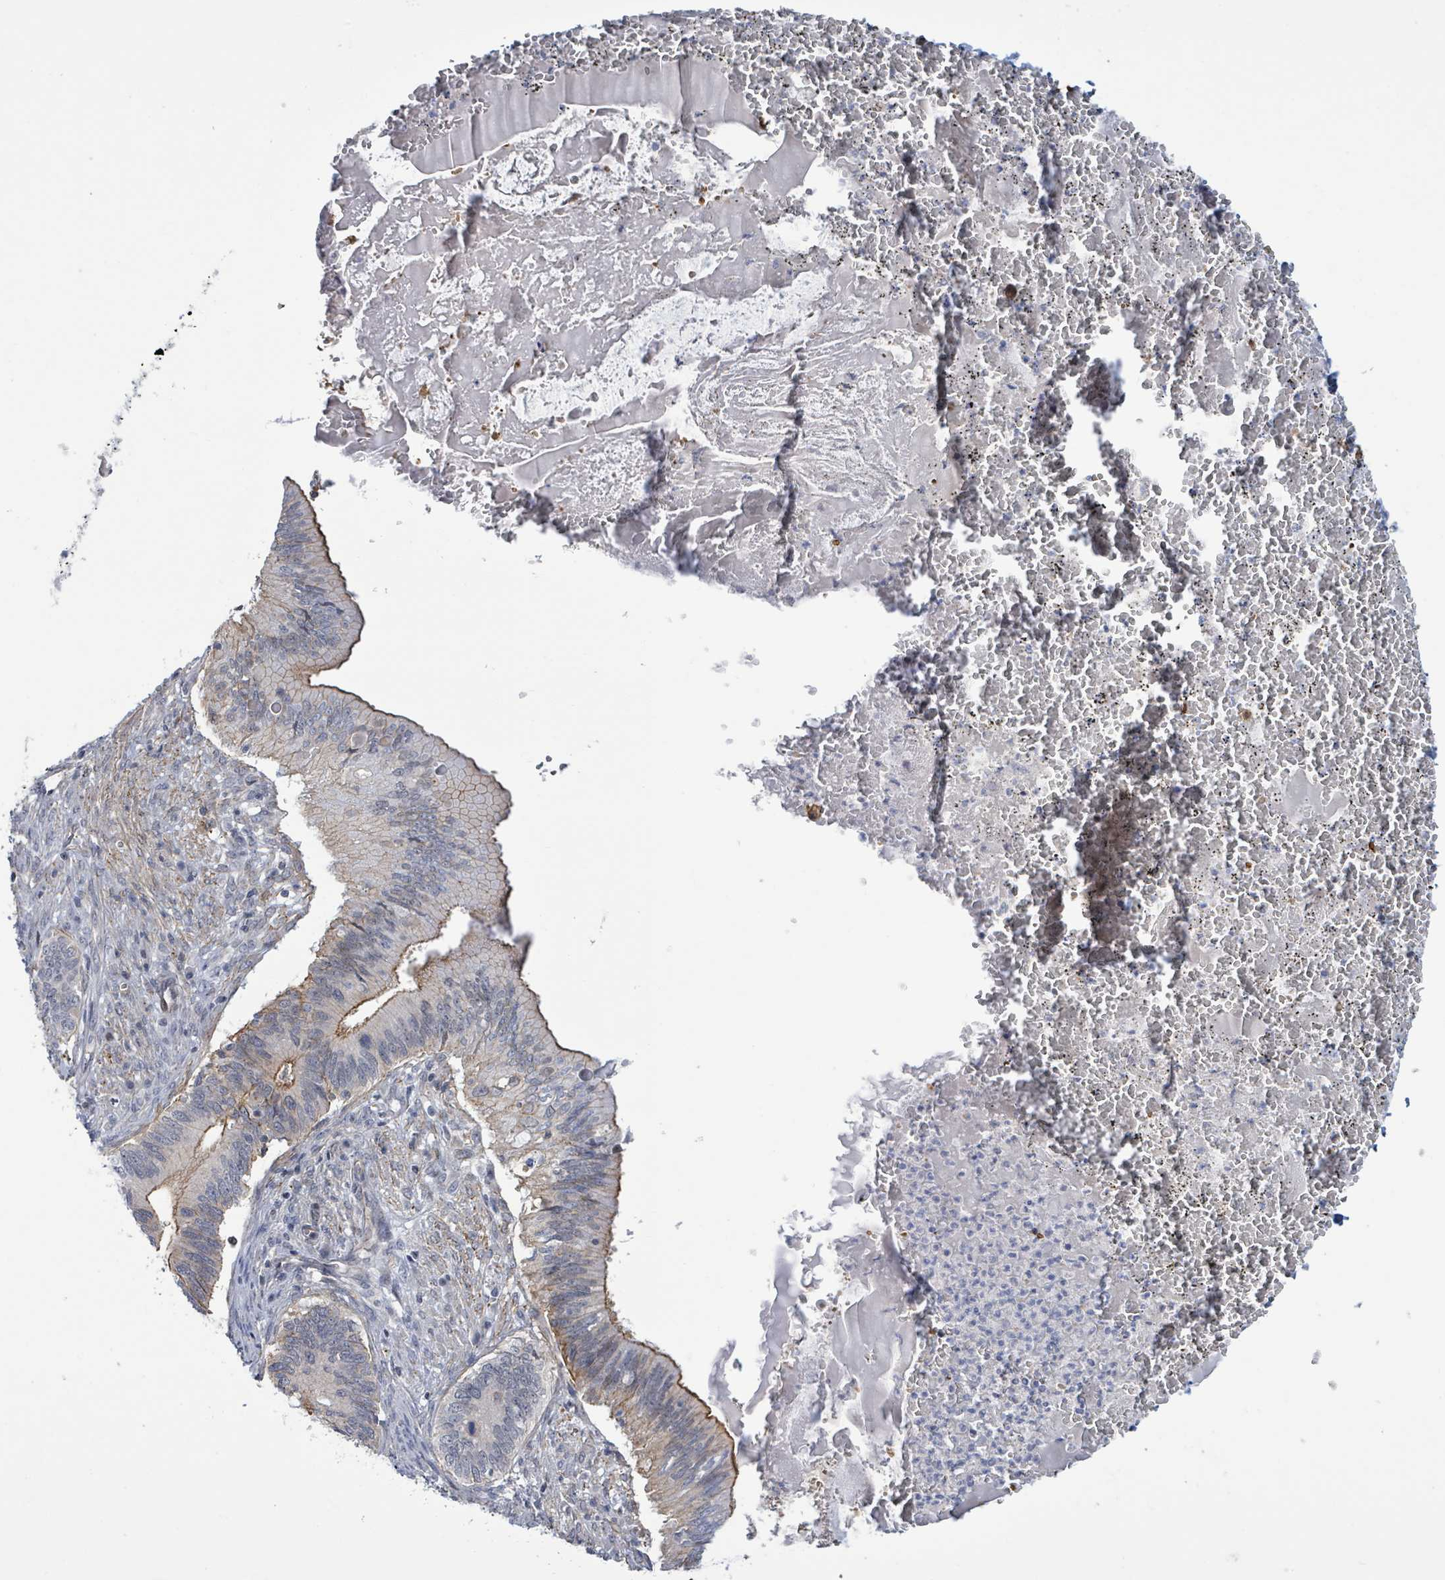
{"staining": {"intensity": "moderate", "quantity": "<25%", "location": "cytoplasmic/membranous"}, "tissue": "cervical cancer", "cell_type": "Tumor cells", "image_type": "cancer", "snomed": [{"axis": "morphology", "description": "Adenocarcinoma, NOS"}, {"axis": "topography", "description": "Cervix"}], "caption": "A brown stain highlights moderate cytoplasmic/membranous positivity of a protein in cervical cancer (adenocarcinoma) tumor cells.", "gene": "DMRTC1B", "patient": {"sex": "female", "age": 42}}